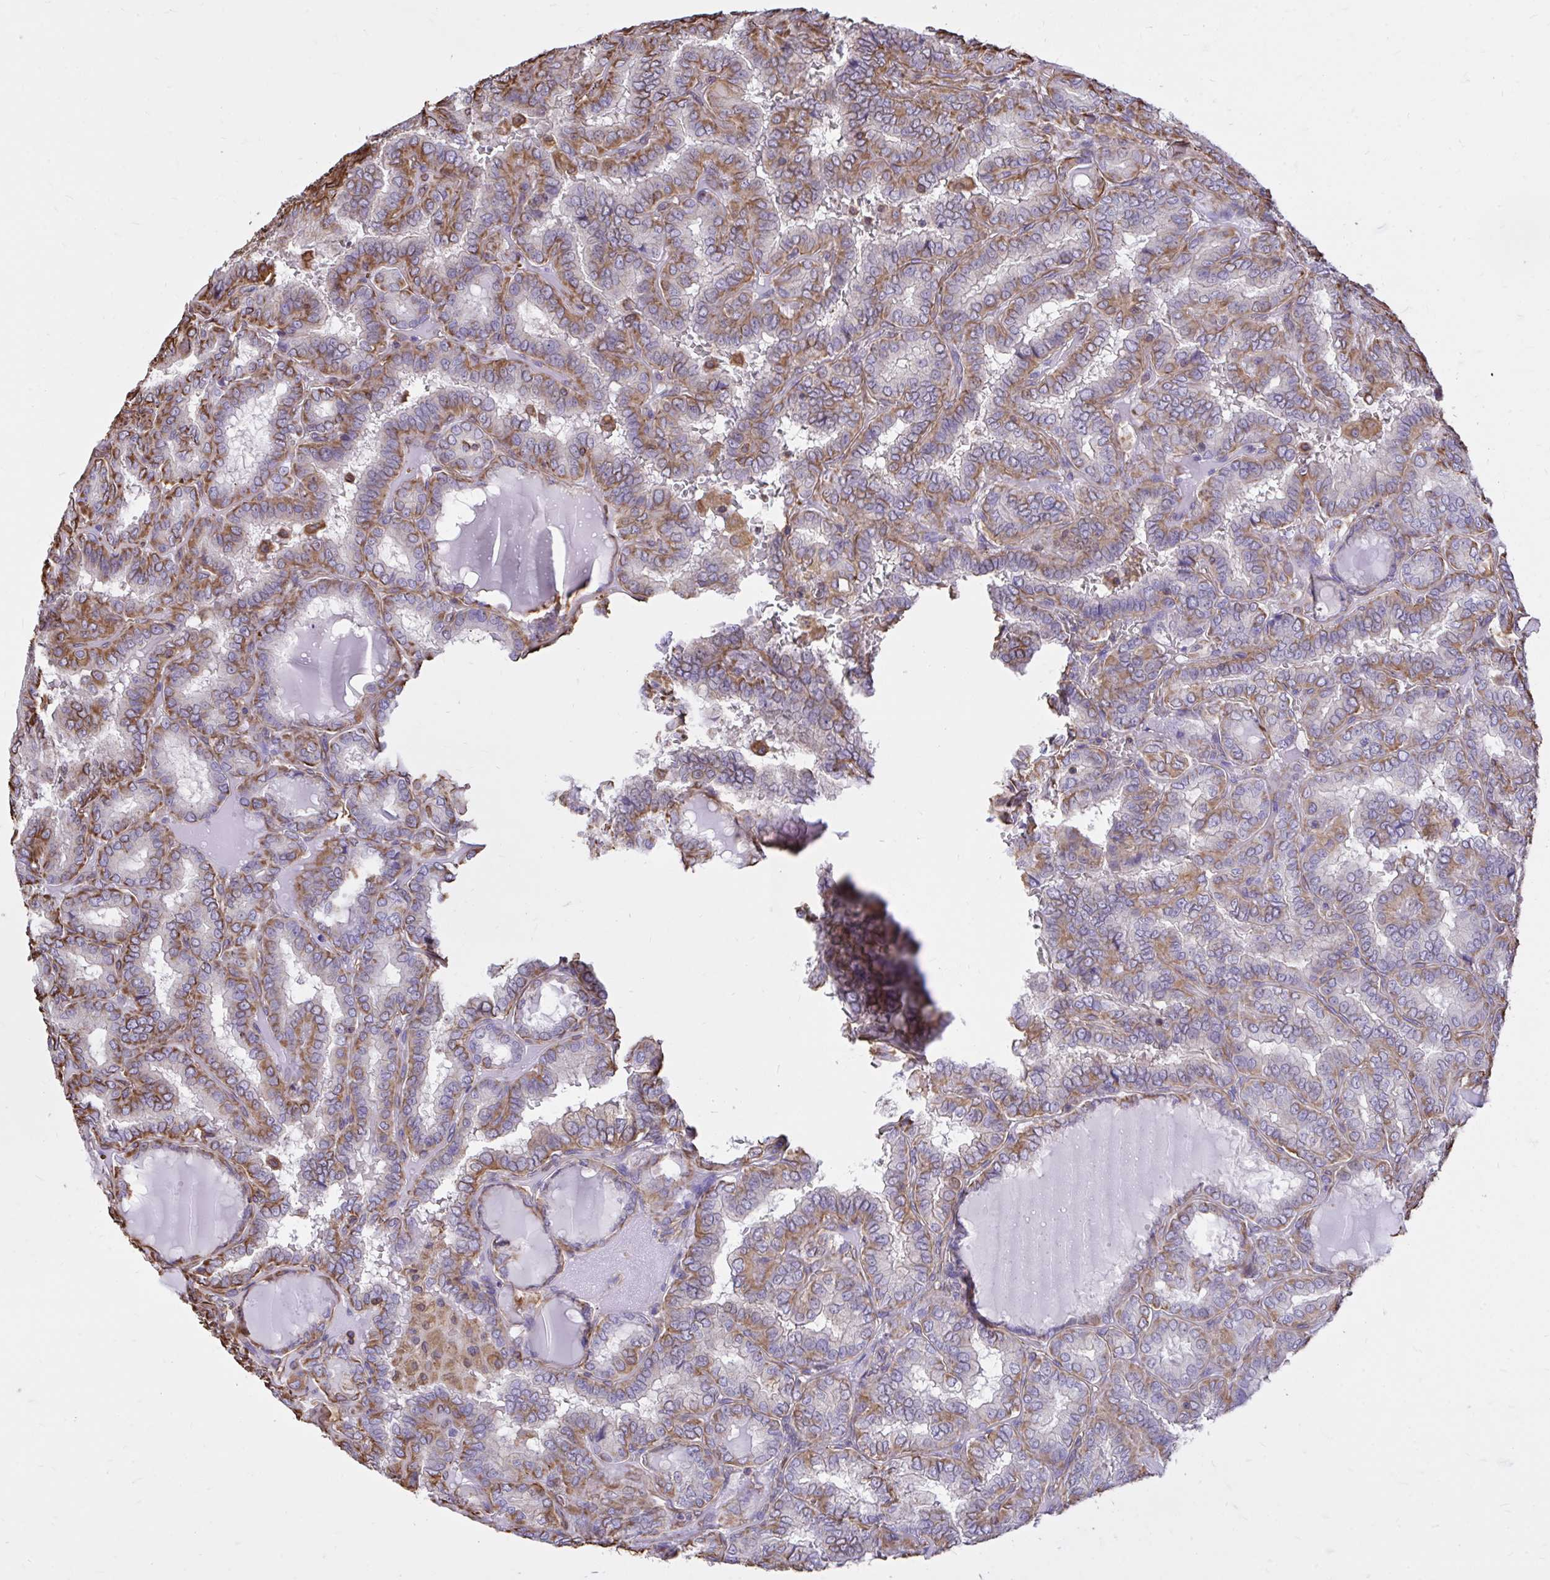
{"staining": {"intensity": "moderate", "quantity": "25%-75%", "location": "cytoplasmic/membranous"}, "tissue": "thyroid cancer", "cell_type": "Tumor cells", "image_type": "cancer", "snomed": [{"axis": "morphology", "description": "Papillary adenocarcinoma, NOS"}, {"axis": "topography", "description": "Thyroid gland"}], "caption": "Immunohistochemical staining of papillary adenocarcinoma (thyroid) displays medium levels of moderate cytoplasmic/membranous protein staining in approximately 25%-75% of tumor cells.", "gene": "RNF103", "patient": {"sex": "female", "age": 46}}